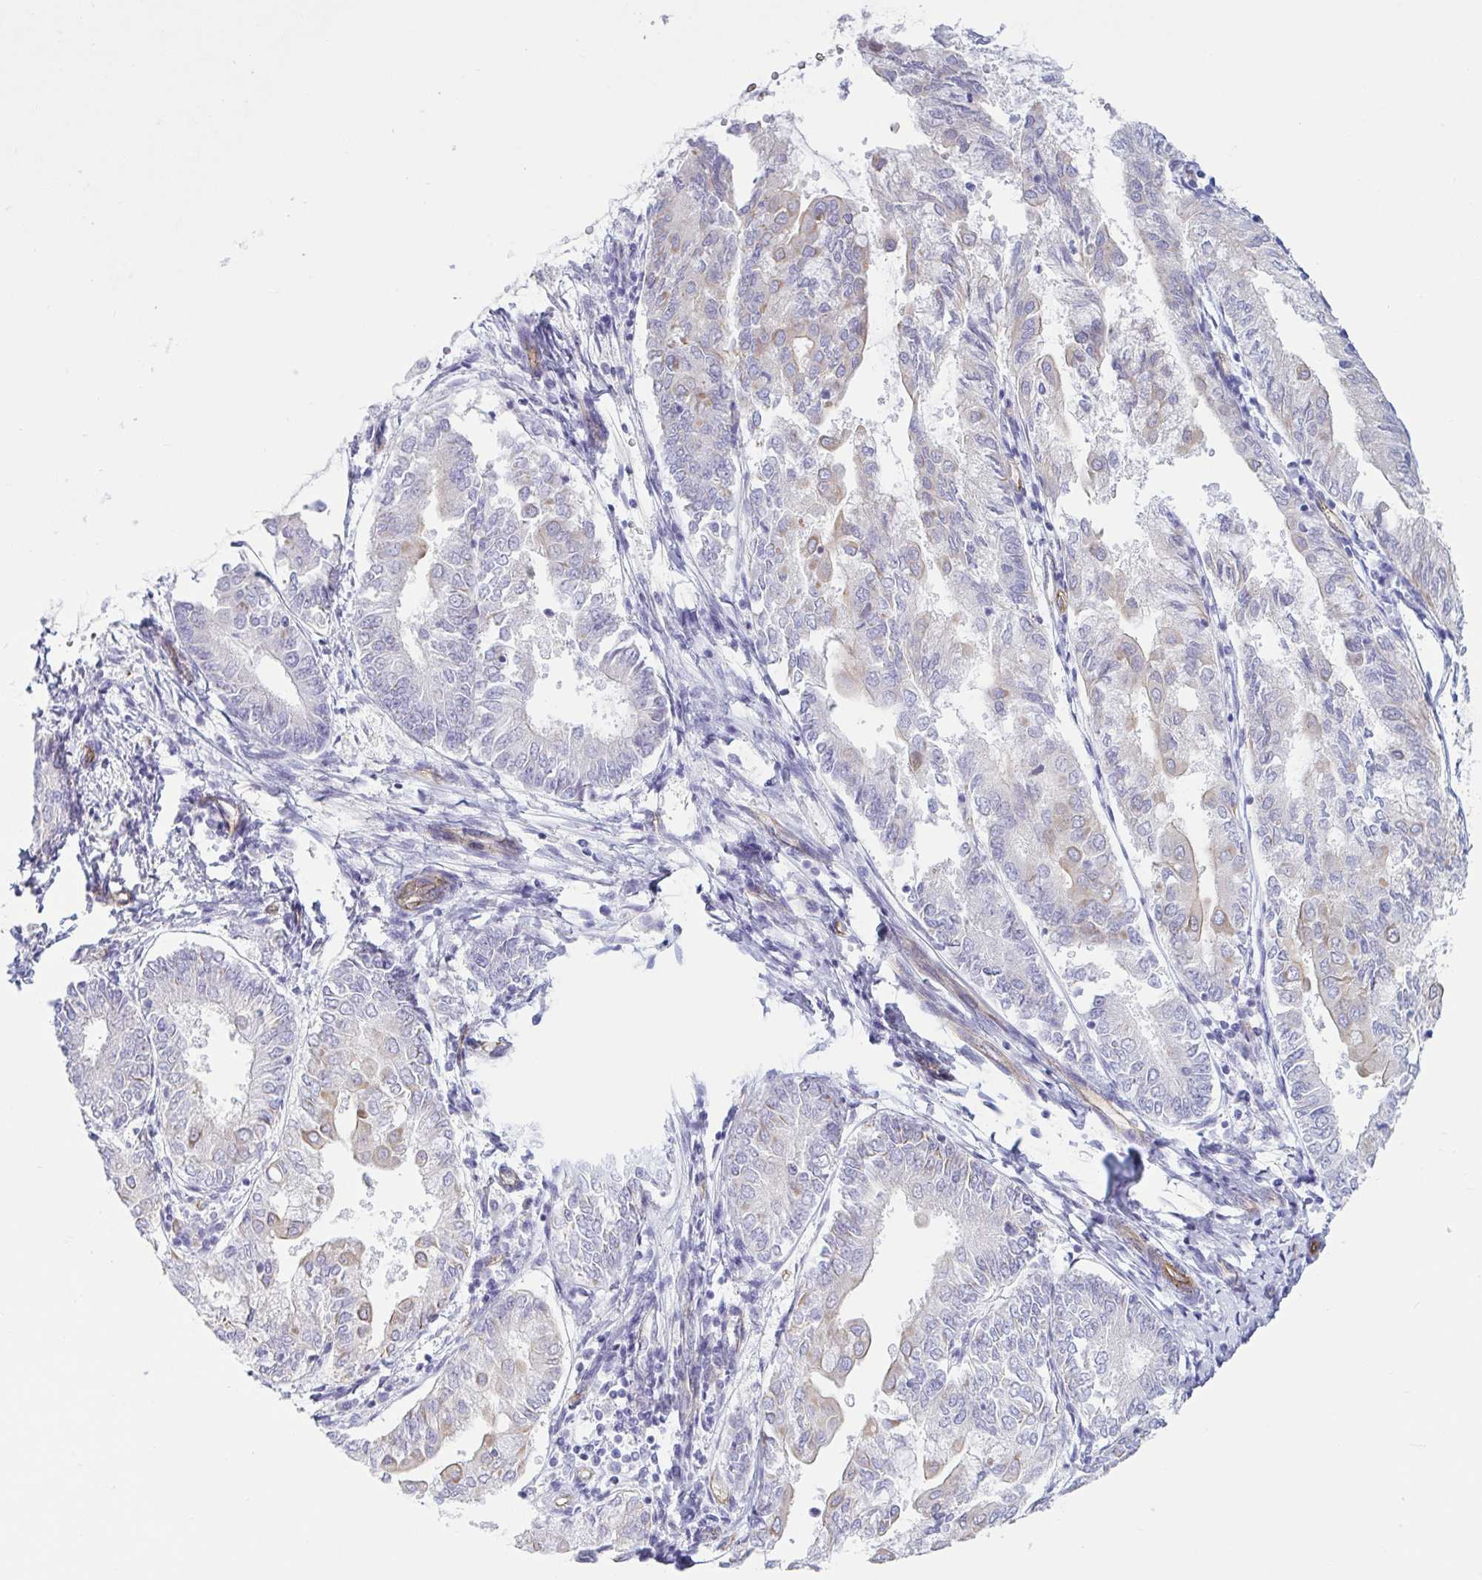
{"staining": {"intensity": "negative", "quantity": "none", "location": "none"}, "tissue": "endometrial cancer", "cell_type": "Tumor cells", "image_type": "cancer", "snomed": [{"axis": "morphology", "description": "Adenocarcinoma, NOS"}, {"axis": "topography", "description": "Endometrium"}], "caption": "Immunohistochemical staining of human endometrial adenocarcinoma reveals no significant expression in tumor cells.", "gene": "TNNI2", "patient": {"sex": "female", "age": 68}}